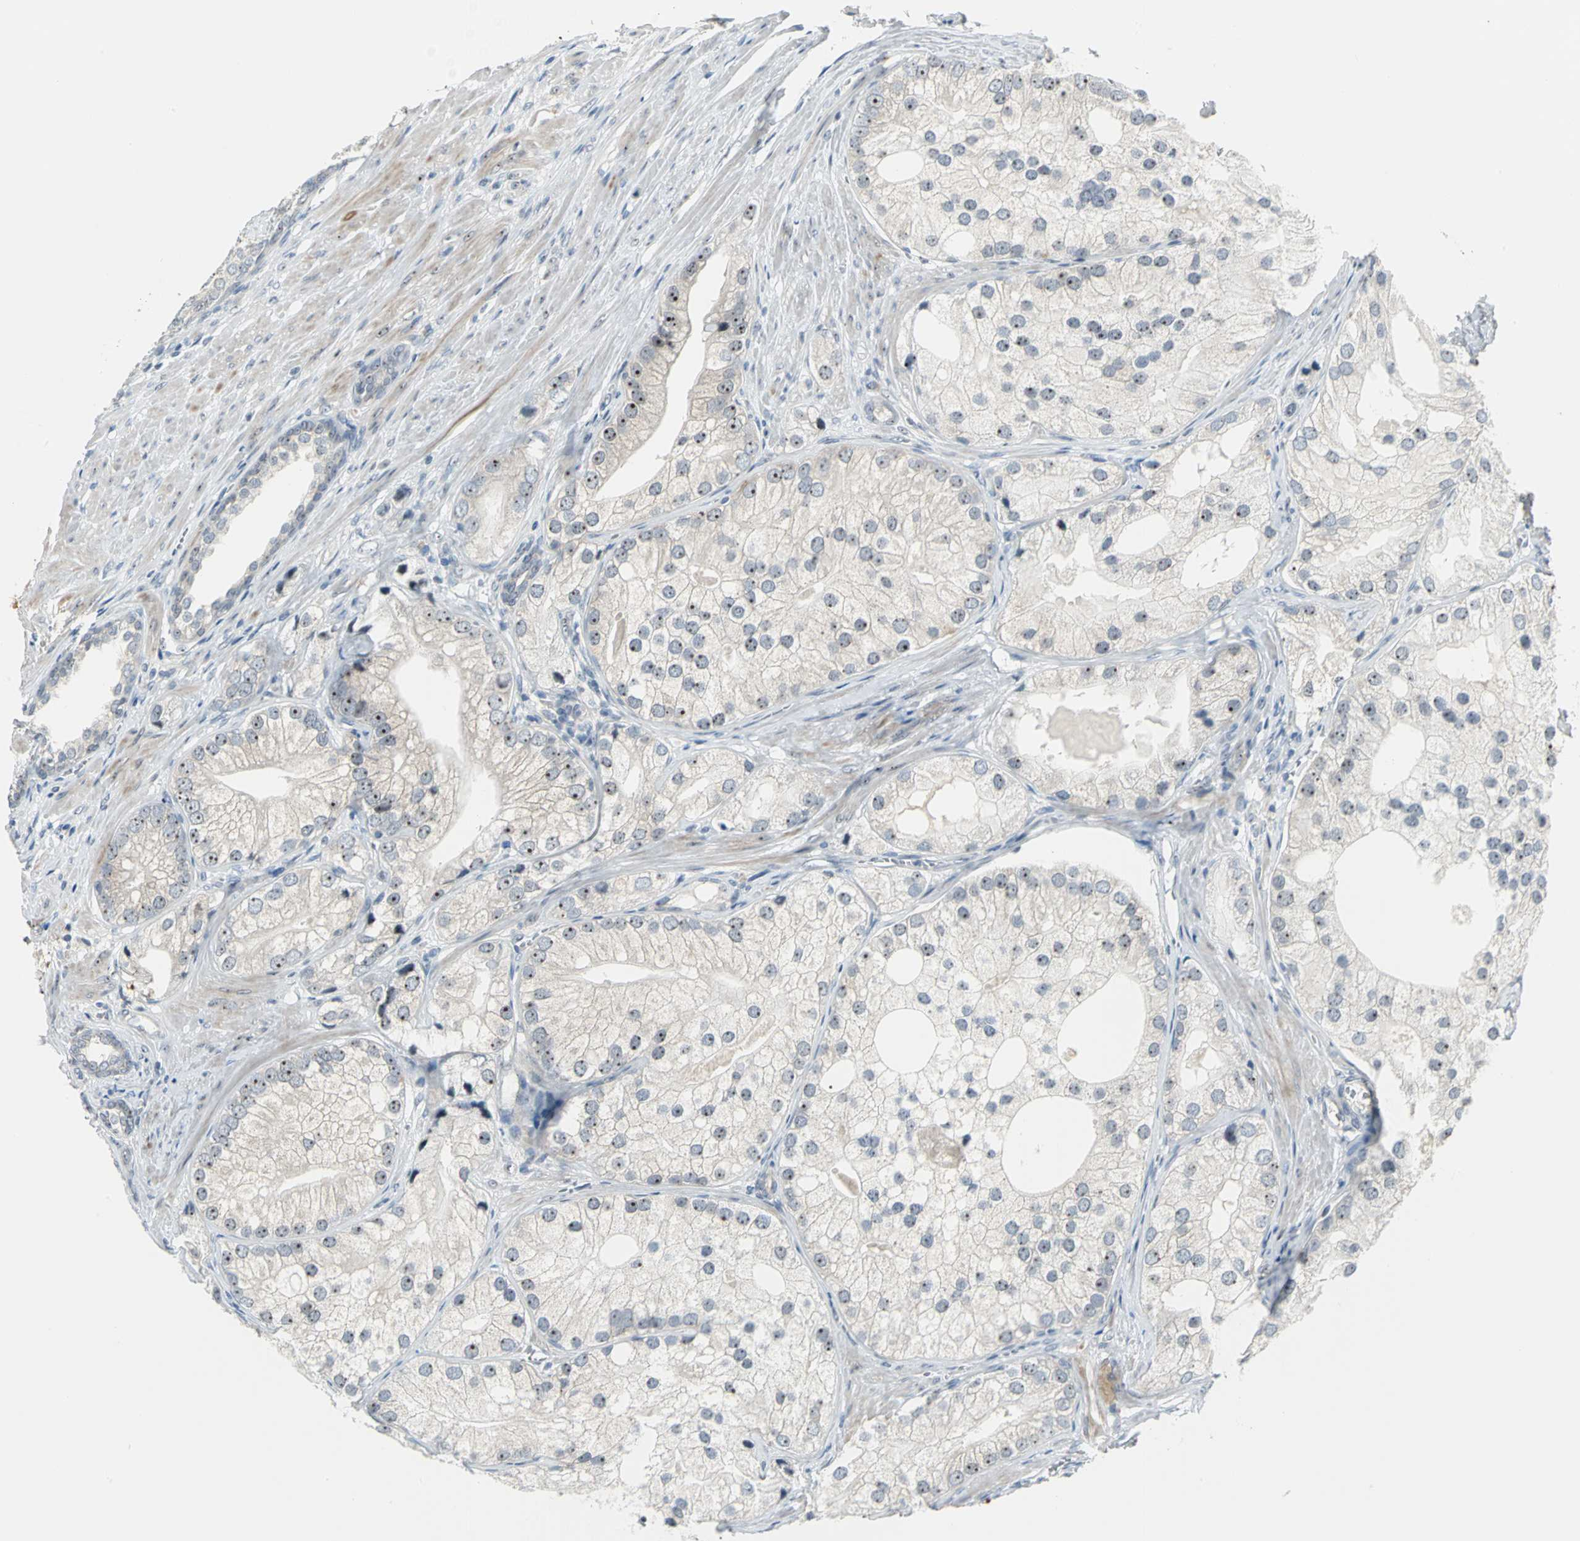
{"staining": {"intensity": "strong", "quantity": ">75%", "location": "nuclear"}, "tissue": "prostate cancer", "cell_type": "Tumor cells", "image_type": "cancer", "snomed": [{"axis": "morphology", "description": "Adenocarcinoma, Low grade"}, {"axis": "topography", "description": "Prostate"}], "caption": "Approximately >75% of tumor cells in prostate adenocarcinoma (low-grade) demonstrate strong nuclear protein positivity as visualized by brown immunohistochemical staining.", "gene": "MYBBP1A", "patient": {"sex": "male", "age": 69}}